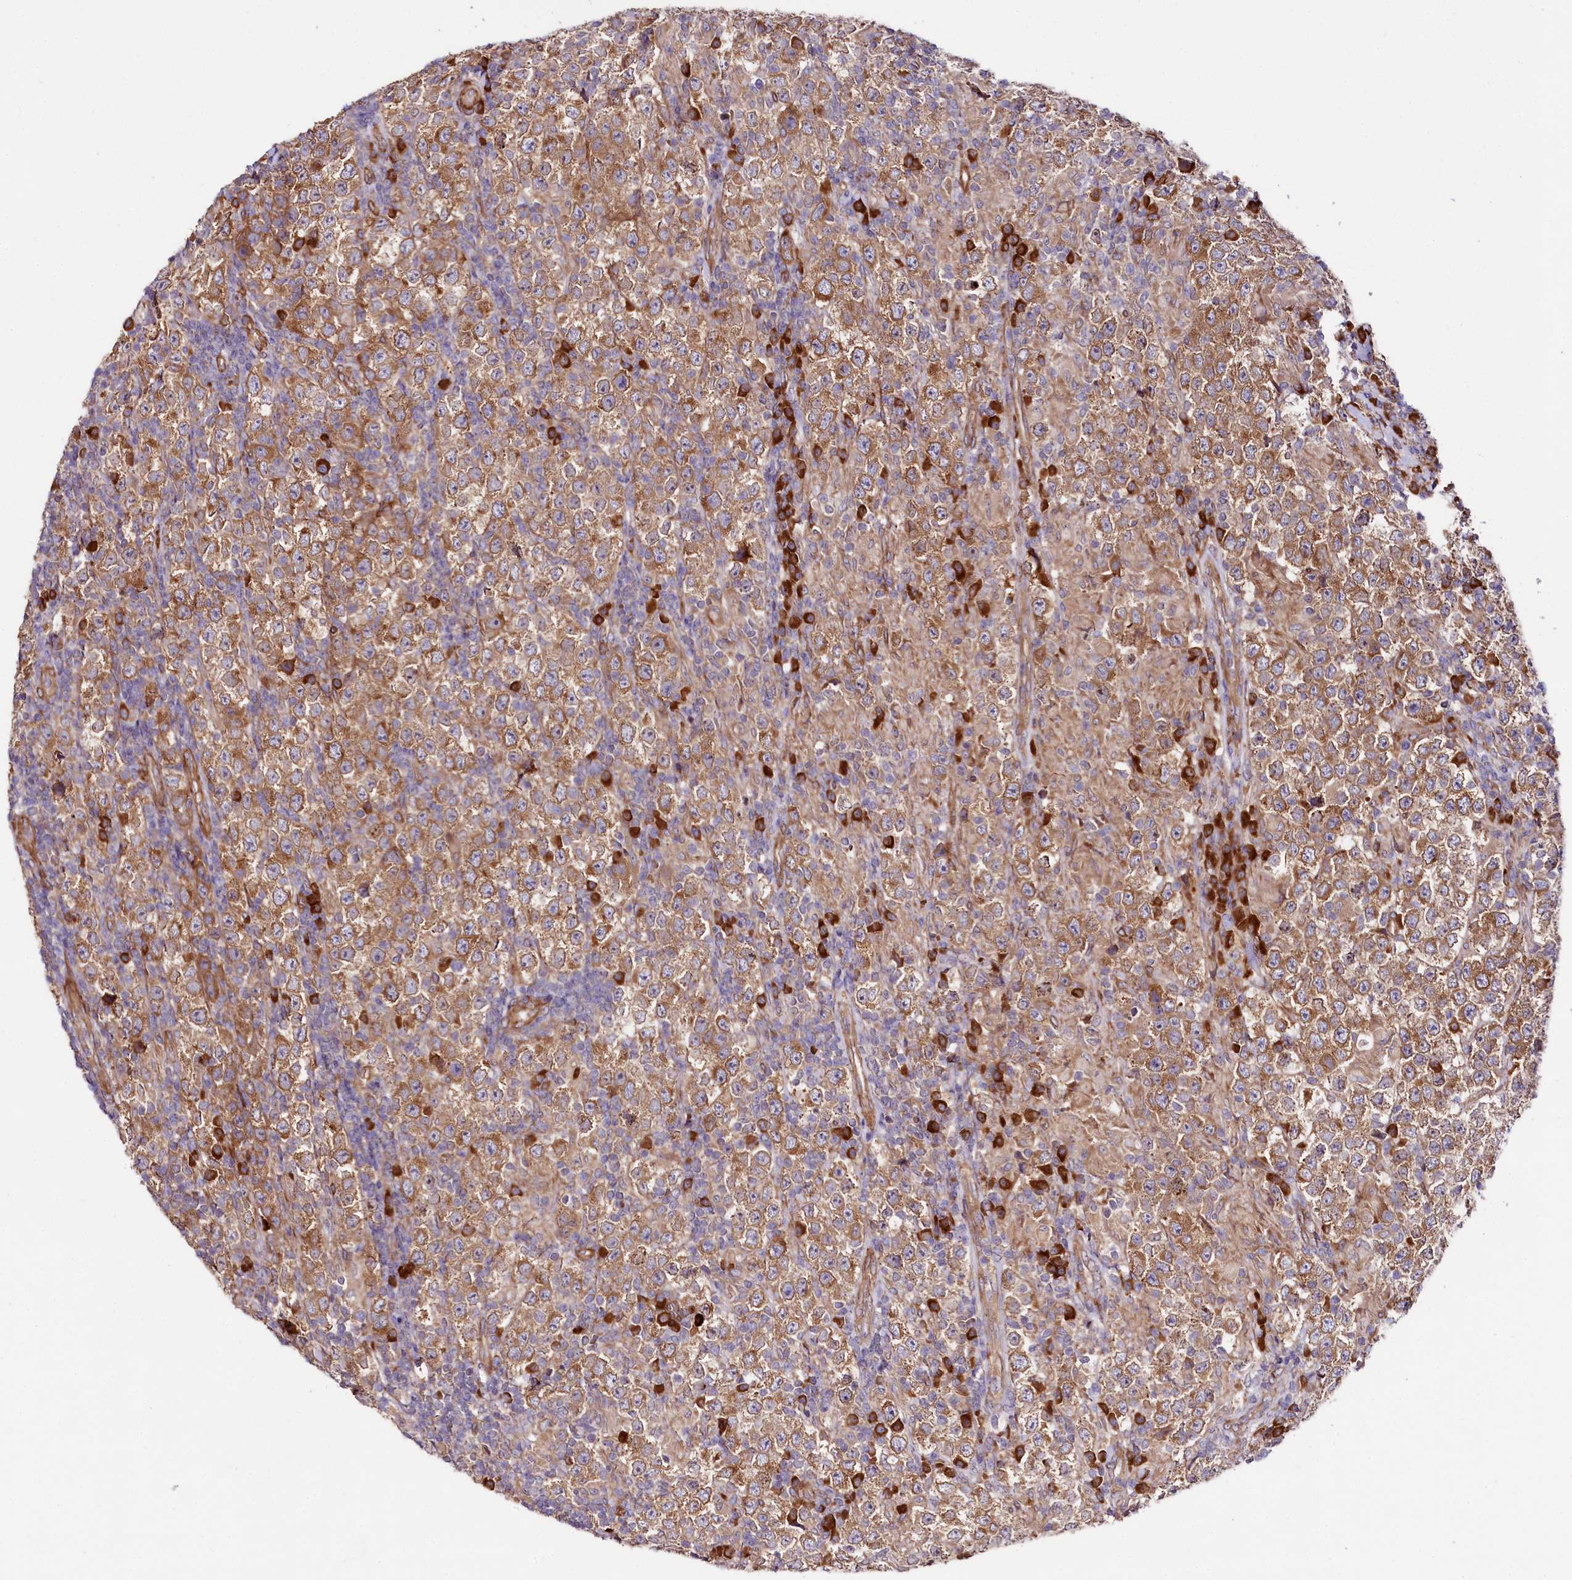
{"staining": {"intensity": "moderate", "quantity": ">75%", "location": "cytoplasmic/membranous"}, "tissue": "testis cancer", "cell_type": "Tumor cells", "image_type": "cancer", "snomed": [{"axis": "morphology", "description": "Normal tissue, NOS"}, {"axis": "morphology", "description": "Urothelial carcinoma, High grade"}, {"axis": "morphology", "description": "Seminoma, NOS"}, {"axis": "morphology", "description": "Carcinoma, Embryonal, NOS"}, {"axis": "topography", "description": "Urinary bladder"}, {"axis": "topography", "description": "Testis"}], "caption": "Protein analysis of seminoma (testis) tissue exhibits moderate cytoplasmic/membranous expression in approximately >75% of tumor cells.", "gene": "SPATS2", "patient": {"sex": "male", "age": 41}}